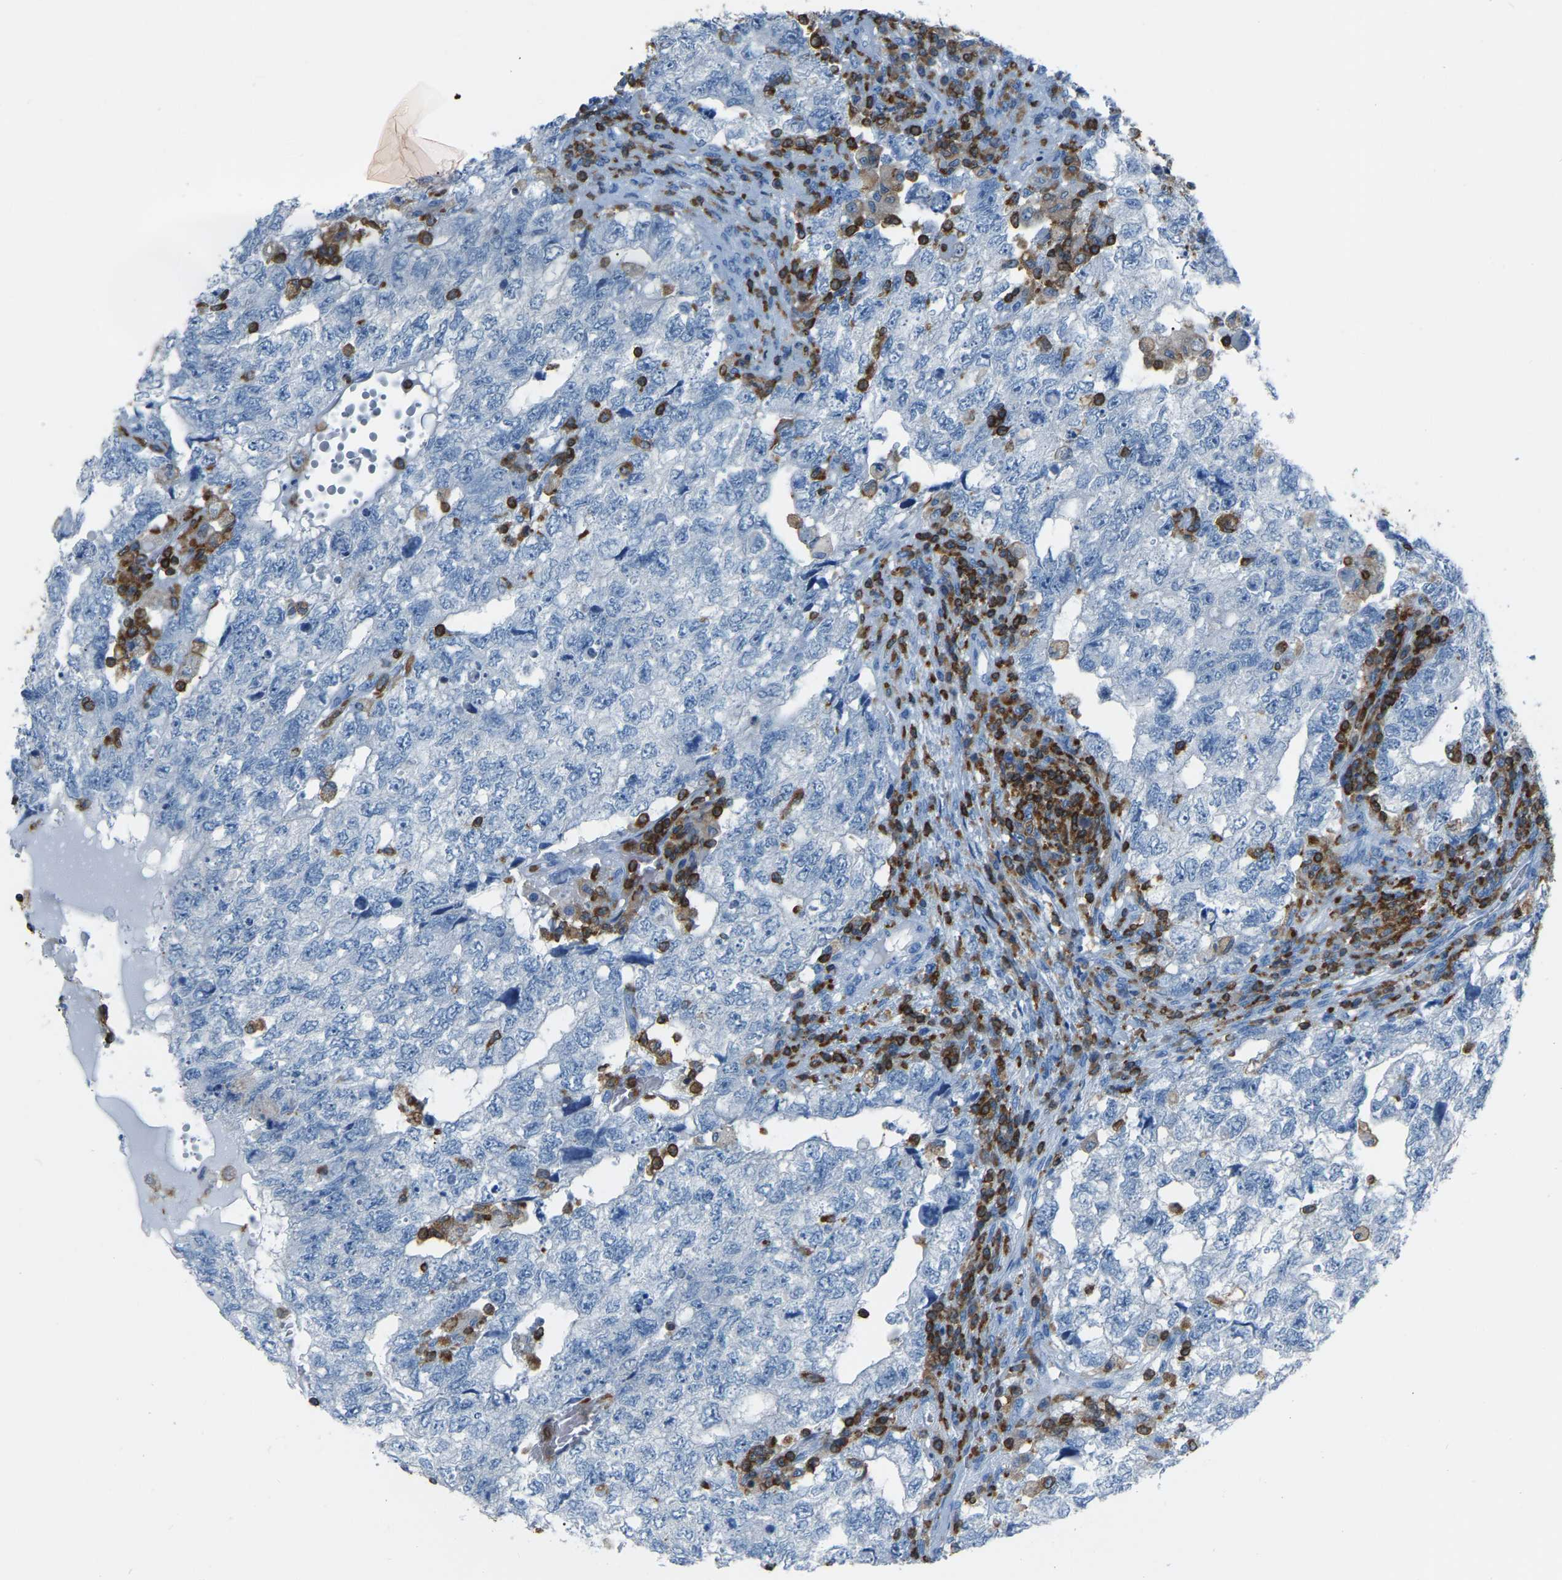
{"staining": {"intensity": "negative", "quantity": "none", "location": "none"}, "tissue": "testis cancer", "cell_type": "Tumor cells", "image_type": "cancer", "snomed": [{"axis": "morphology", "description": "Carcinoma, Embryonal, NOS"}, {"axis": "topography", "description": "Testis"}], "caption": "The photomicrograph displays no significant positivity in tumor cells of testis cancer.", "gene": "ARHGAP45", "patient": {"sex": "male", "age": 36}}